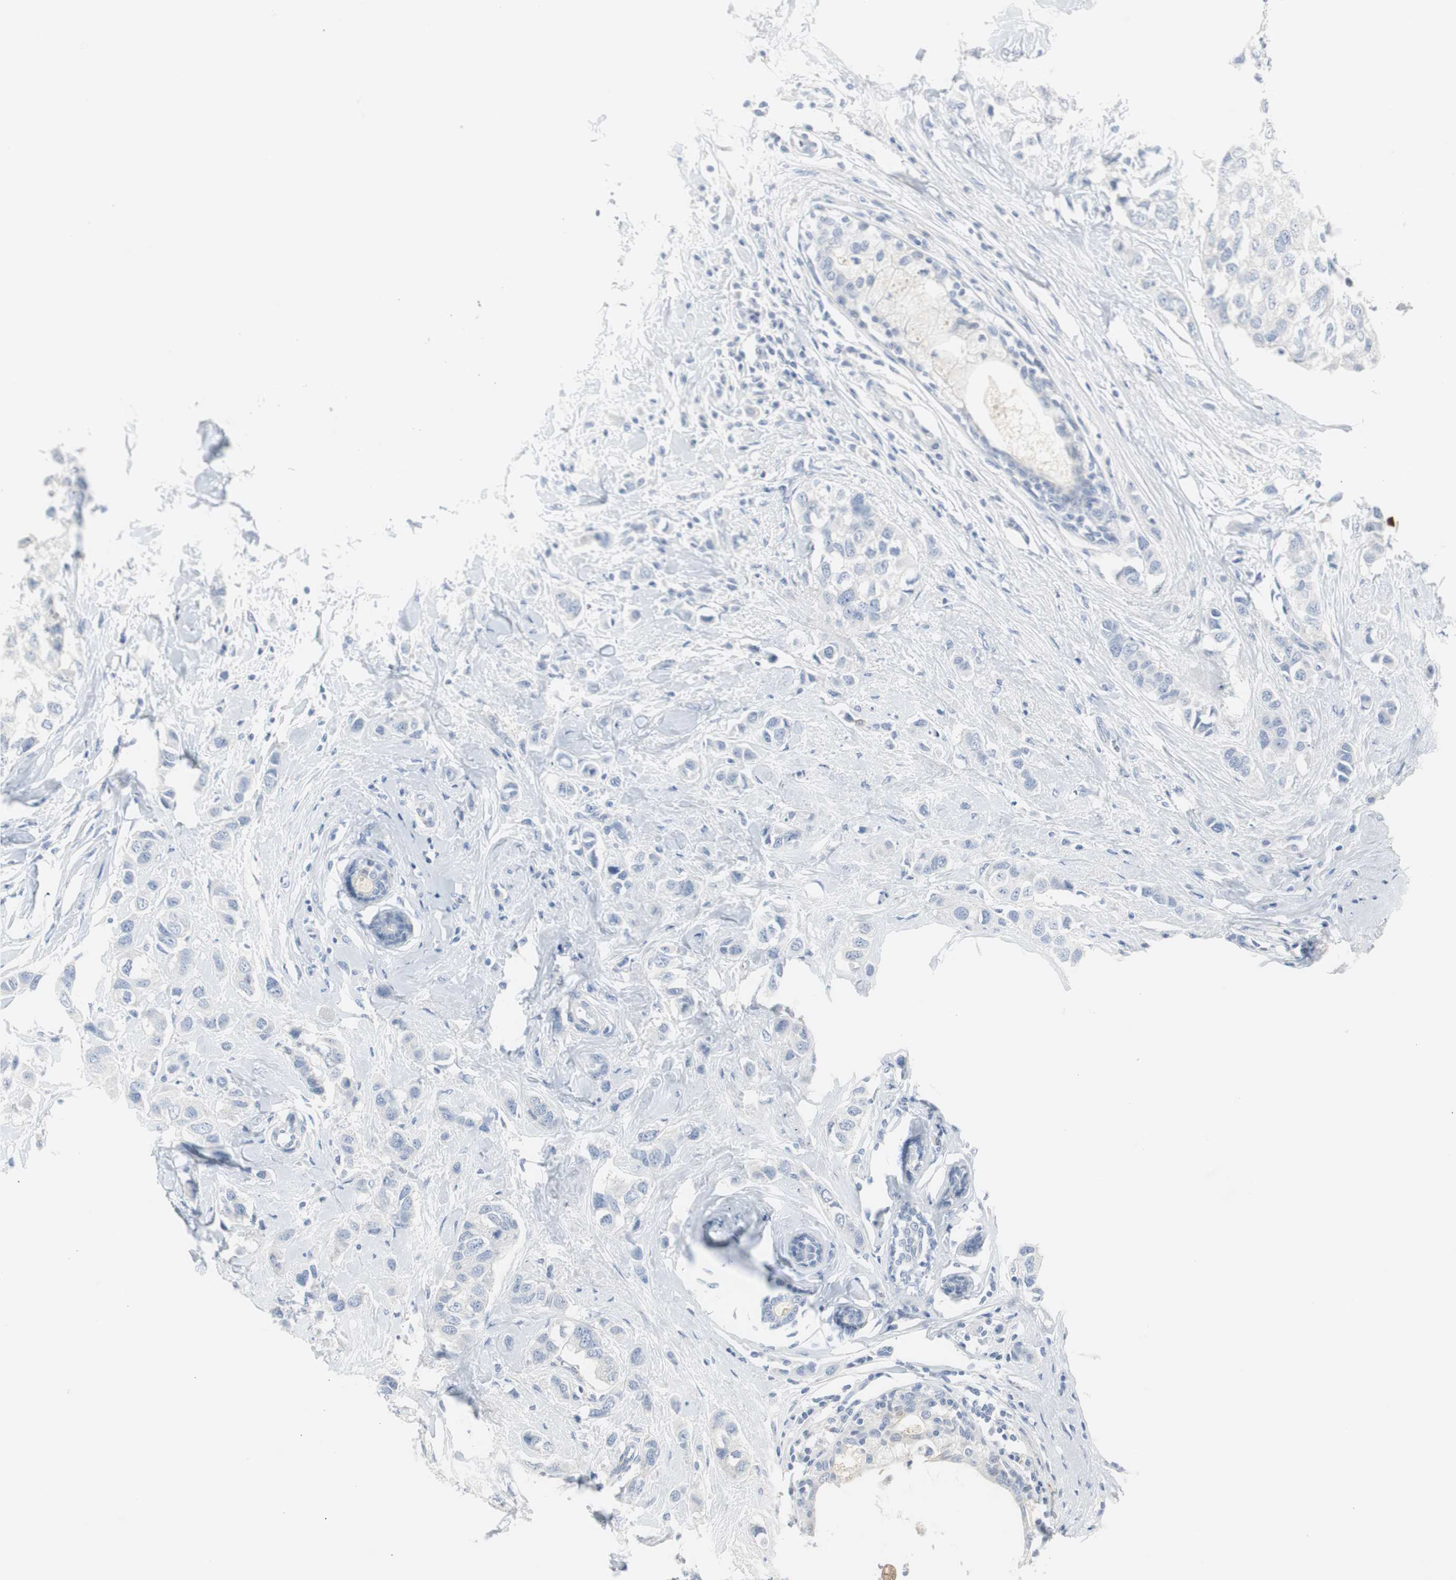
{"staining": {"intensity": "negative", "quantity": "none", "location": "none"}, "tissue": "breast cancer", "cell_type": "Tumor cells", "image_type": "cancer", "snomed": [{"axis": "morphology", "description": "Duct carcinoma"}, {"axis": "topography", "description": "Breast"}], "caption": "IHC image of human breast cancer (infiltrating ductal carcinoma) stained for a protein (brown), which reveals no staining in tumor cells.", "gene": "S100A7", "patient": {"sex": "female", "age": 50}}